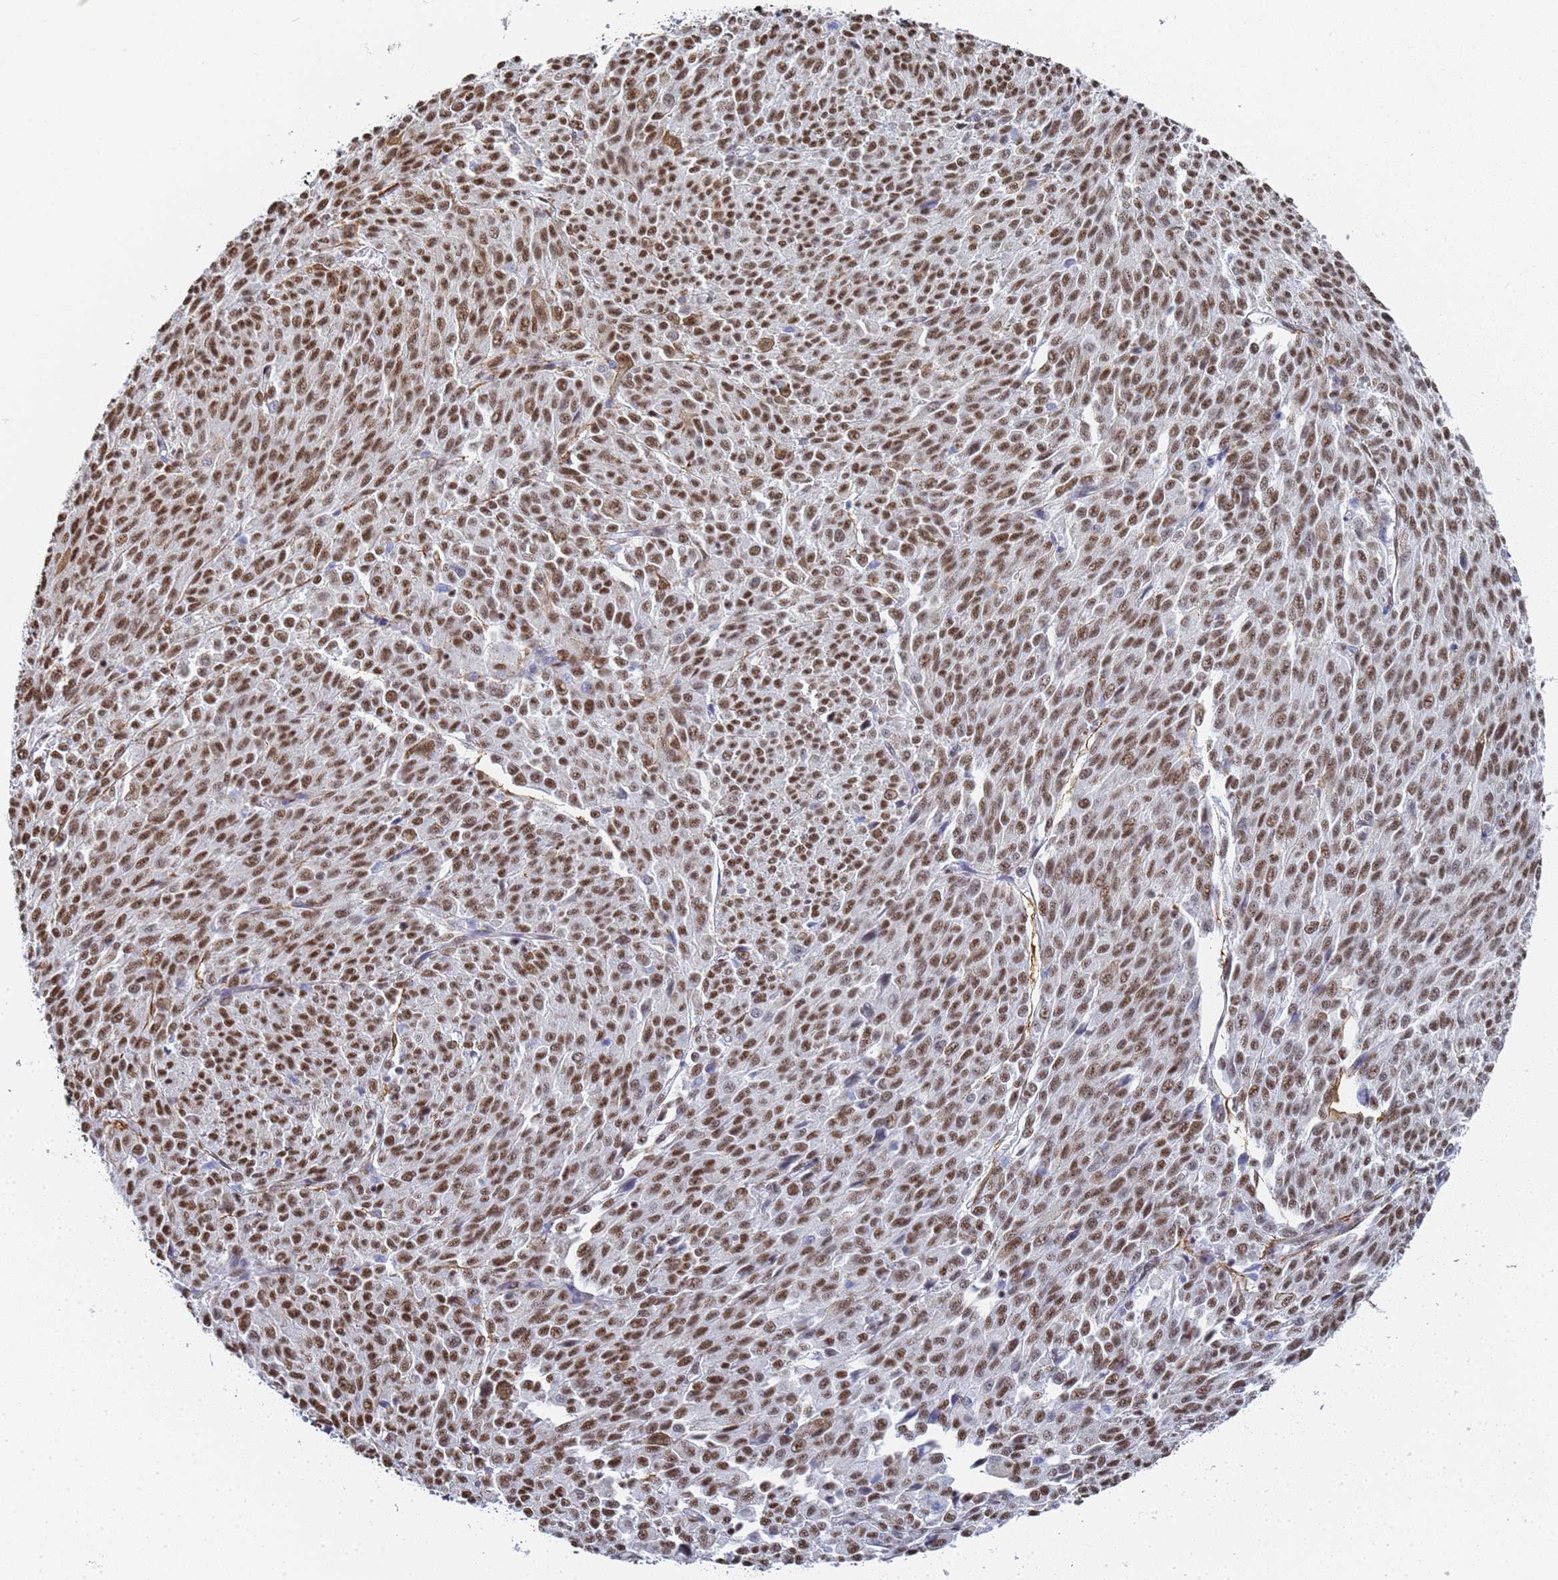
{"staining": {"intensity": "strong", "quantity": ">75%", "location": "nuclear"}, "tissue": "melanoma", "cell_type": "Tumor cells", "image_type": "cancer", "snomed": [{"axis": "morphology", "description": "Malignant melanoma, NOS"}, {"axis": "topography", "description": "Skin"}], "caption": "Immunohistochemical staining of malignant melanoma shows strong nuclear protein expression in about >75% of tumor cells.", "gene": "PRRT4", "patient": {"sex": "female", "age": 52}}